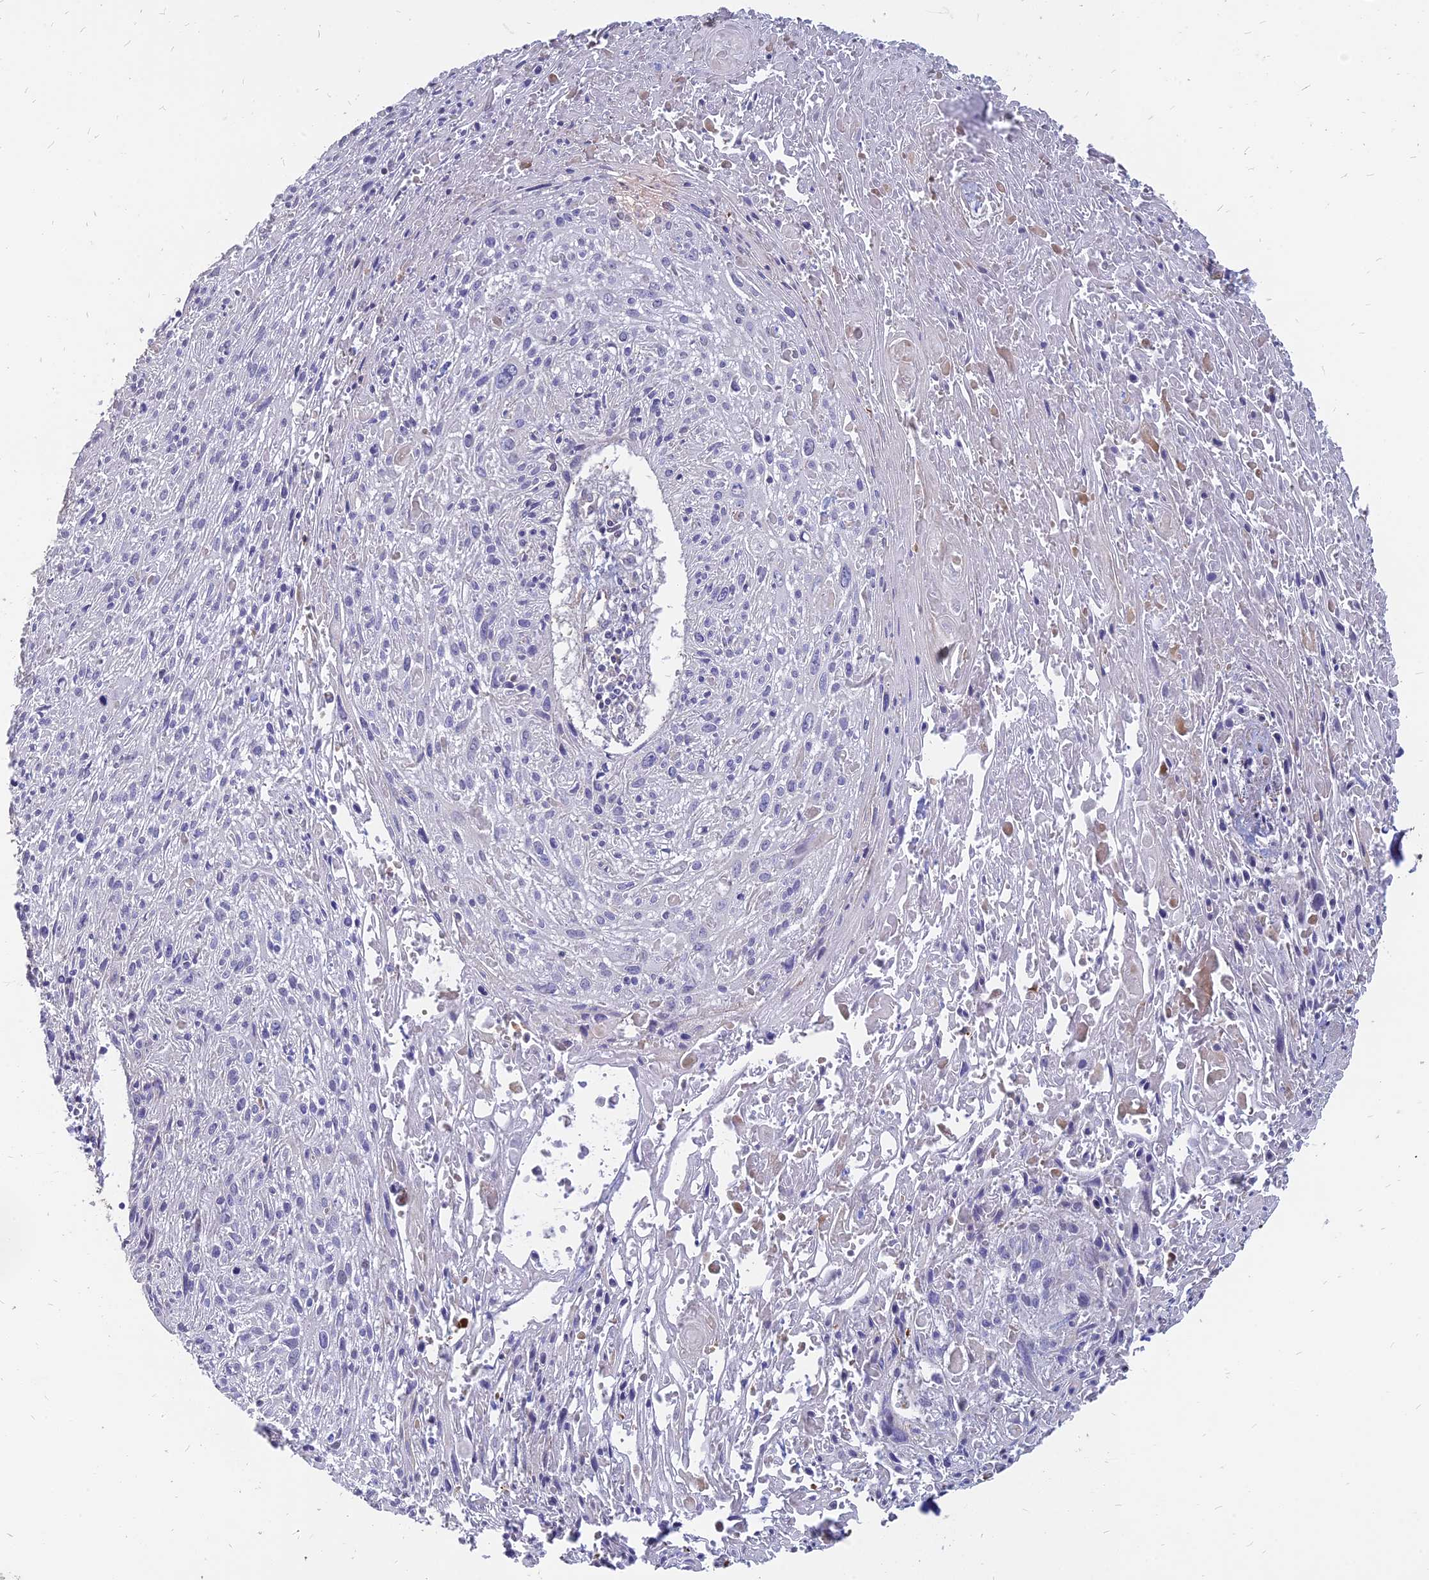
{"staining": {"intensity": "negative", "quantity": "none", "location": "none"}, "tissue": "cervical cancer", "cell_type": "Tumor cells", "image_type": "cancer", "snomed": [{"axis": "morphology", "description": "Squamous cell carcinoma, NOS"}, {"axis": "topography", "description": "Cervix"}], "caption": "Immunohistochemistry (IHC) histopathology image of neoplastic tissue: cervical squamous cell carcinoma stained with DAB exhibits no significant protein staining in tumor cells.", "gene": "ST3GAL6", "patient": {"sex": "female", "age": 51}}